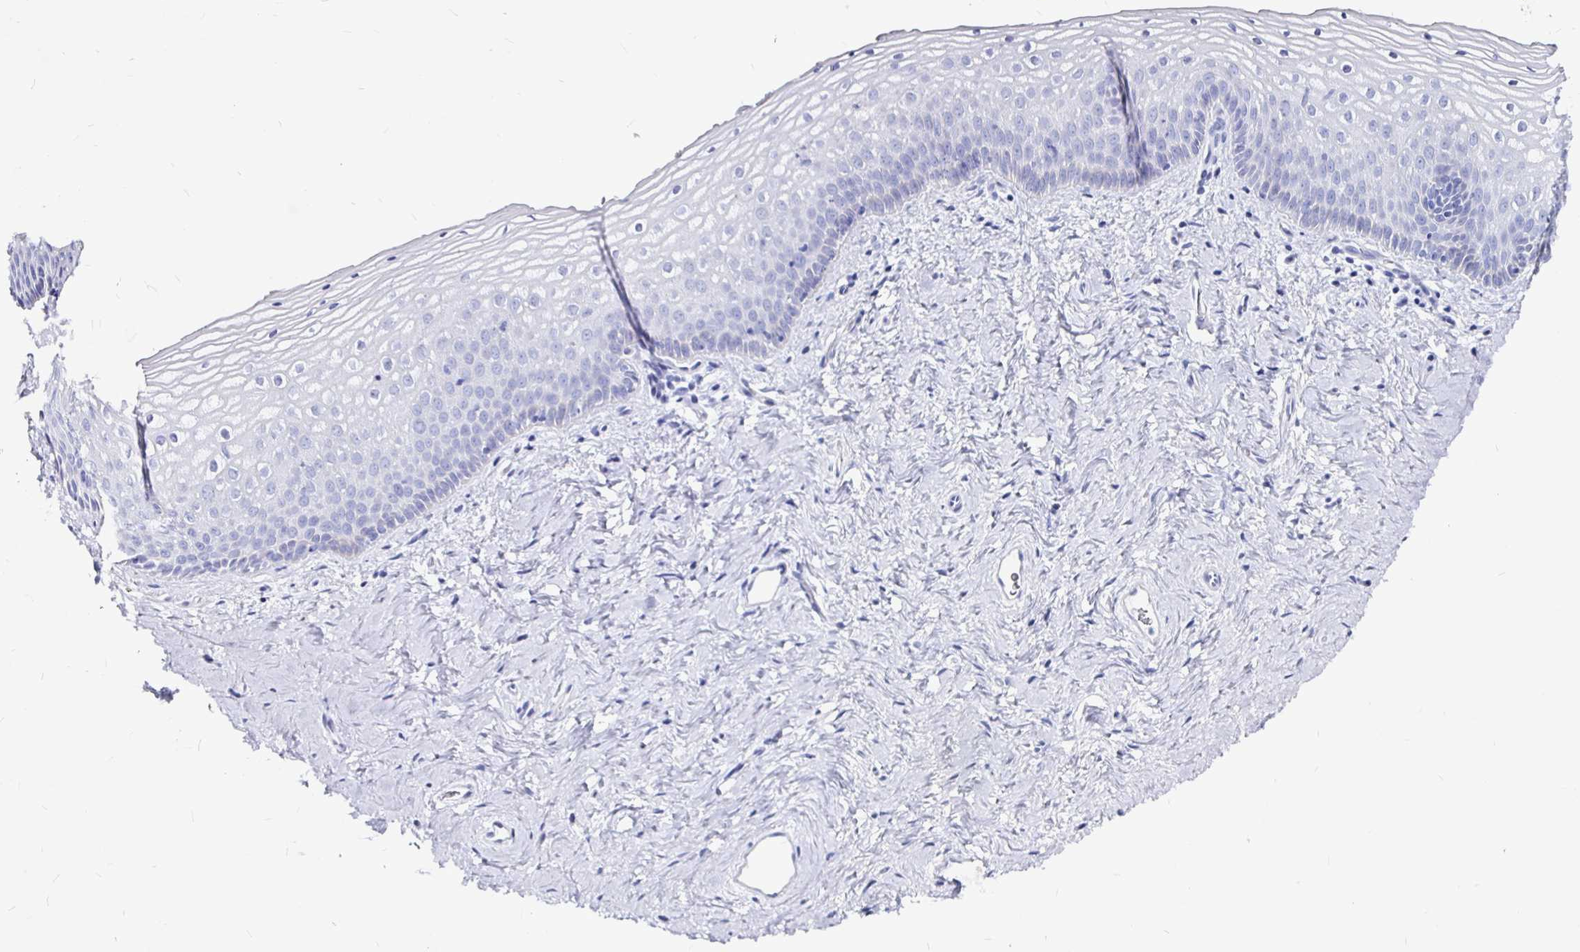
{"staining": {"intensity": "negative", "quantity": "none", "location": "none"}, "tissue": "vagina", "cell_type": "Squamous epithelial cells", "image_type": "normal", "snomed": [{"axis": "morphology", "description": "Normal tissue, NOS"}, {"axis": "topography", "description": "Vagina"}], "caption": "This is a image of IHC staining of benign vagina, which shows no positivity in squamous epithelial cells. Nuclei are stained in blue.", "gene": "LUZP4", "patient": {"sex": "female", "age": 45}}